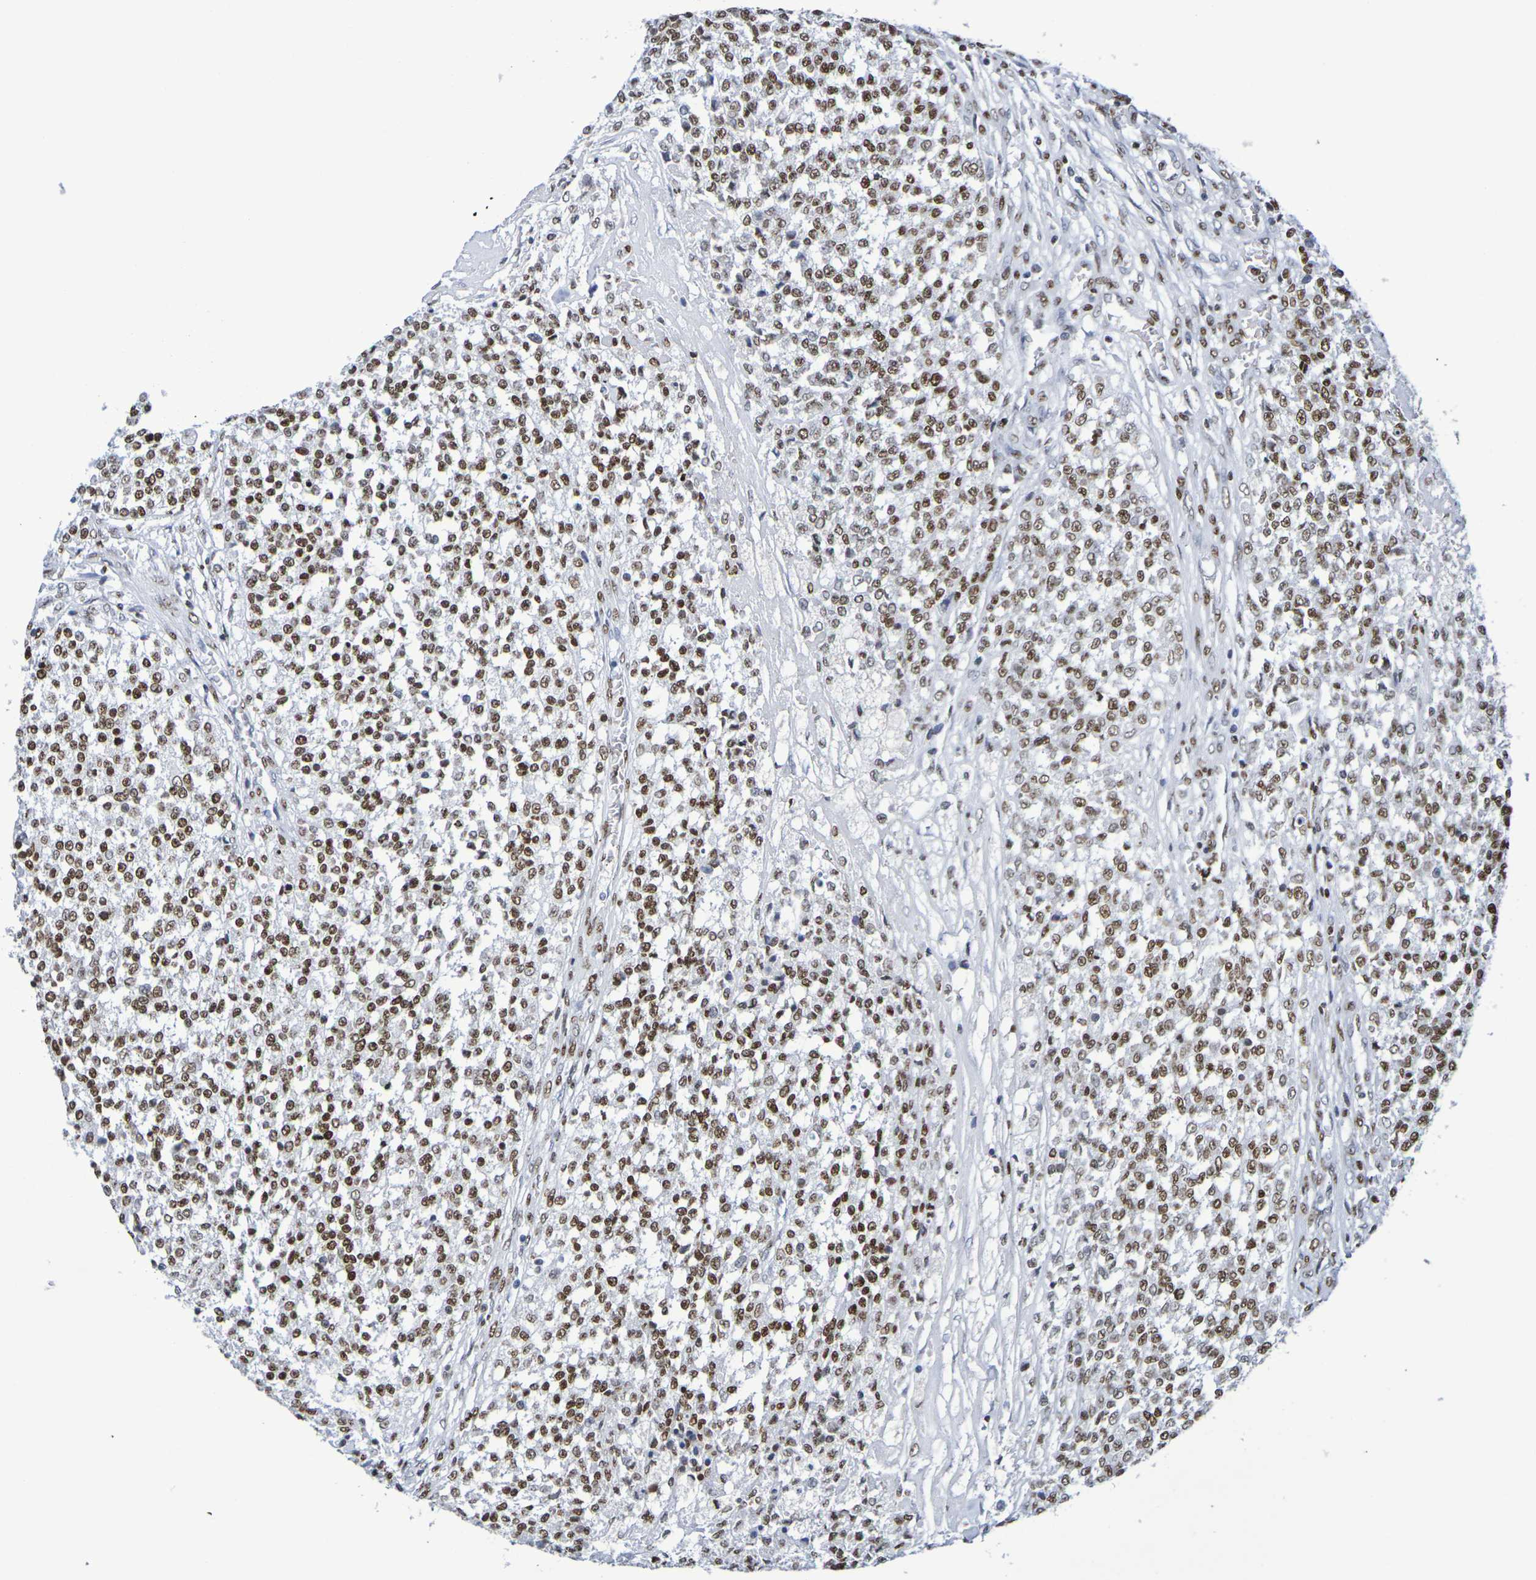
{"staining": {"intensity": "moderate", "quantity": ">75%", "location": "nuclear"}, "tissue": "testis cancer", "cell_type": "Tumor cells", "image_type": "cancer", "snomed": [{"axis": "morphology", "description": "Seminoma, NOS"}, {"axis": "topography", "description": "Testis"}], "caption": "Moderate nuclear positivity for a protein is appreciated in about >75% of tumor cells of testis cancer (seminoma) using immunohistochemistry (IHC).", "gene": "H1-5", "patient": {"sex": "male", "age": 59}}